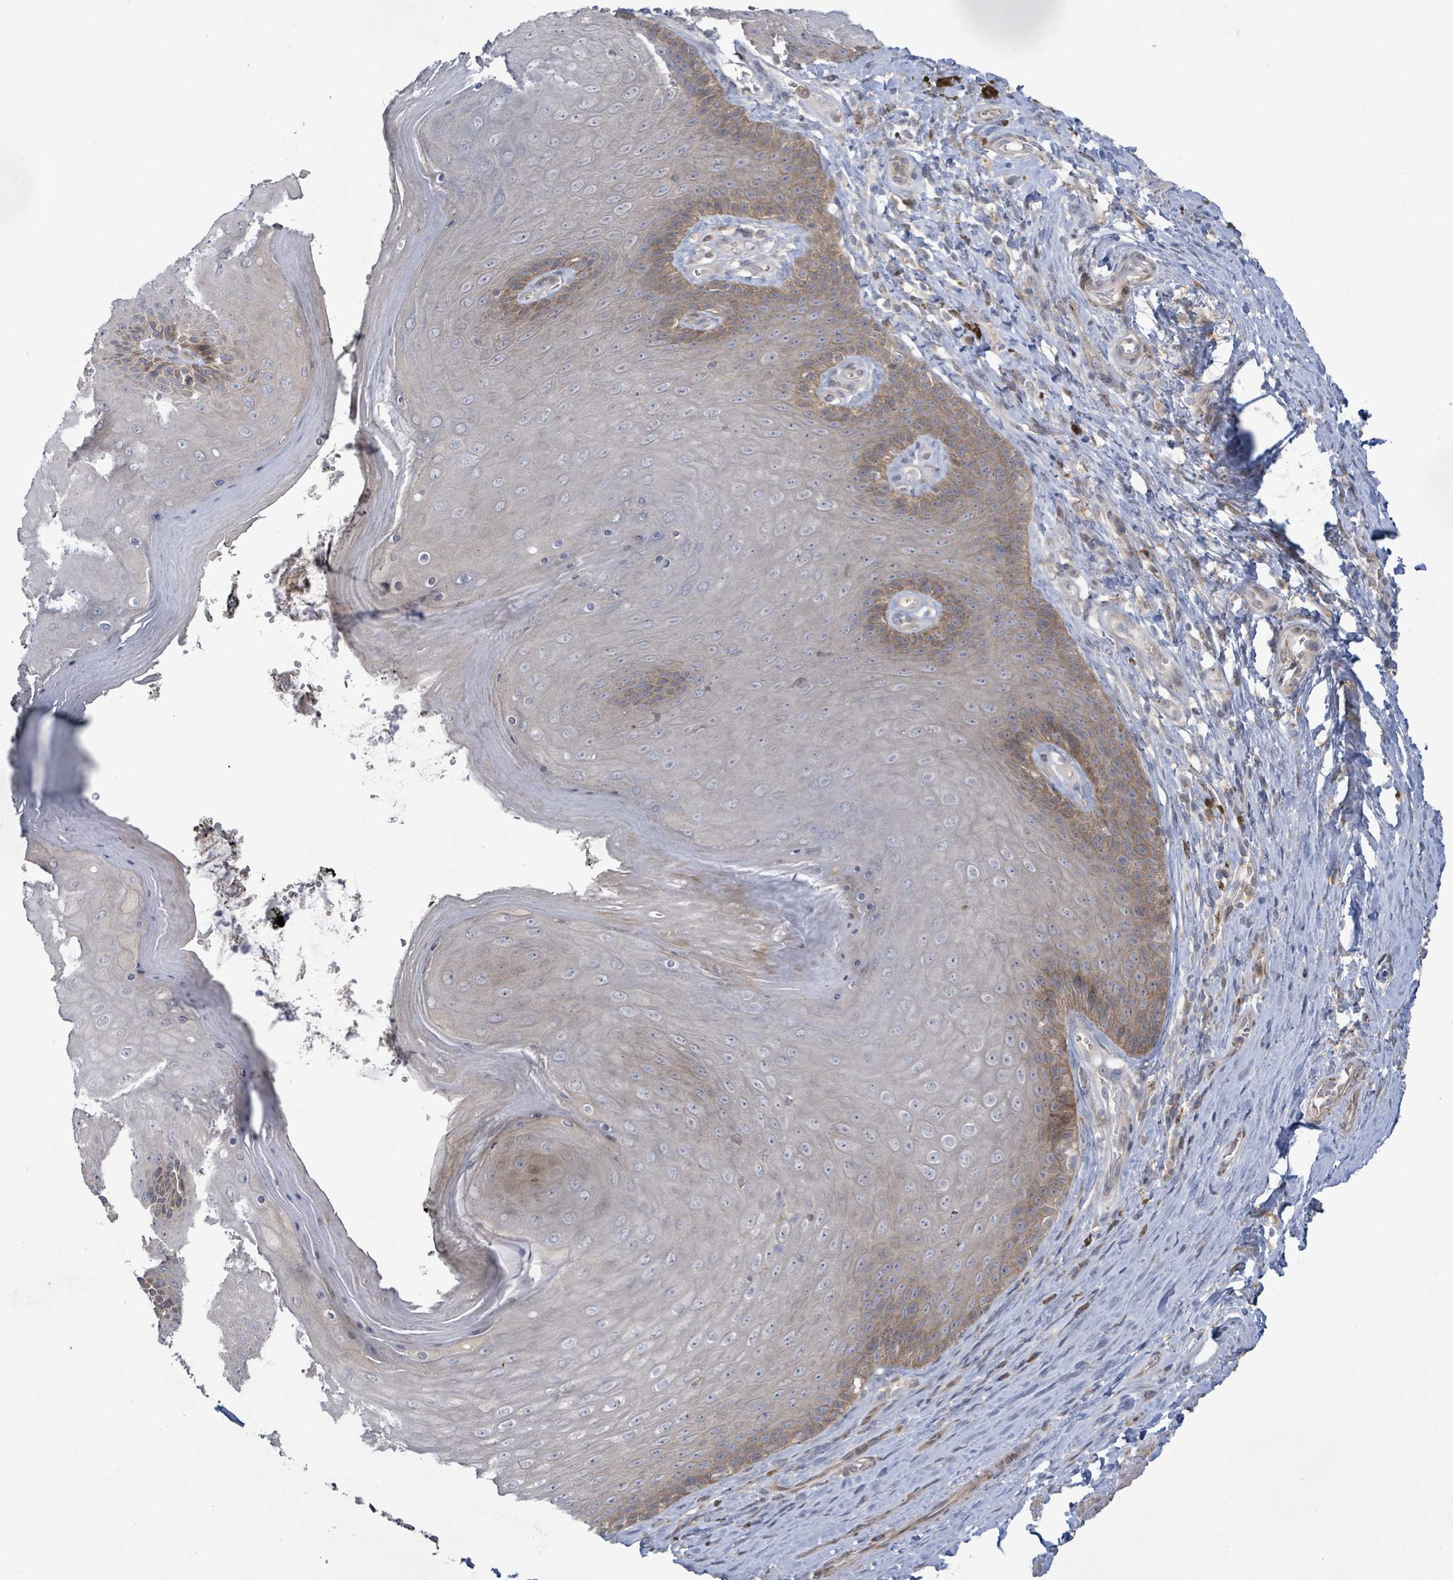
{"staining": {"intensity": "weak", "quantity": "25%-75%", "location": "cytoplasmic/membranous,nuclear"}, "tissue": "skin", "cell_type": "Epidermal cells", "image_type": "normal", "snomed": [{"axis": "morphology", "description": "Normal tissue, NOS"}, {"axis": "topography", "description": "Anal"}, {"axis": "topography", "description": "Peripheral nerve tissue"}], "caption": "An immunohistochemistry (IHC) micrograph of unremarkable tissue is shown. Protein staining in brown highlights weak cytoplasmic/membranous,nuclear positivity in skin within epidermal cells. The protein is shown in brown color, while the nuclei are stained blue.", "gene": "SLIT3", "patient": {"sex": "male", "age": 53}}